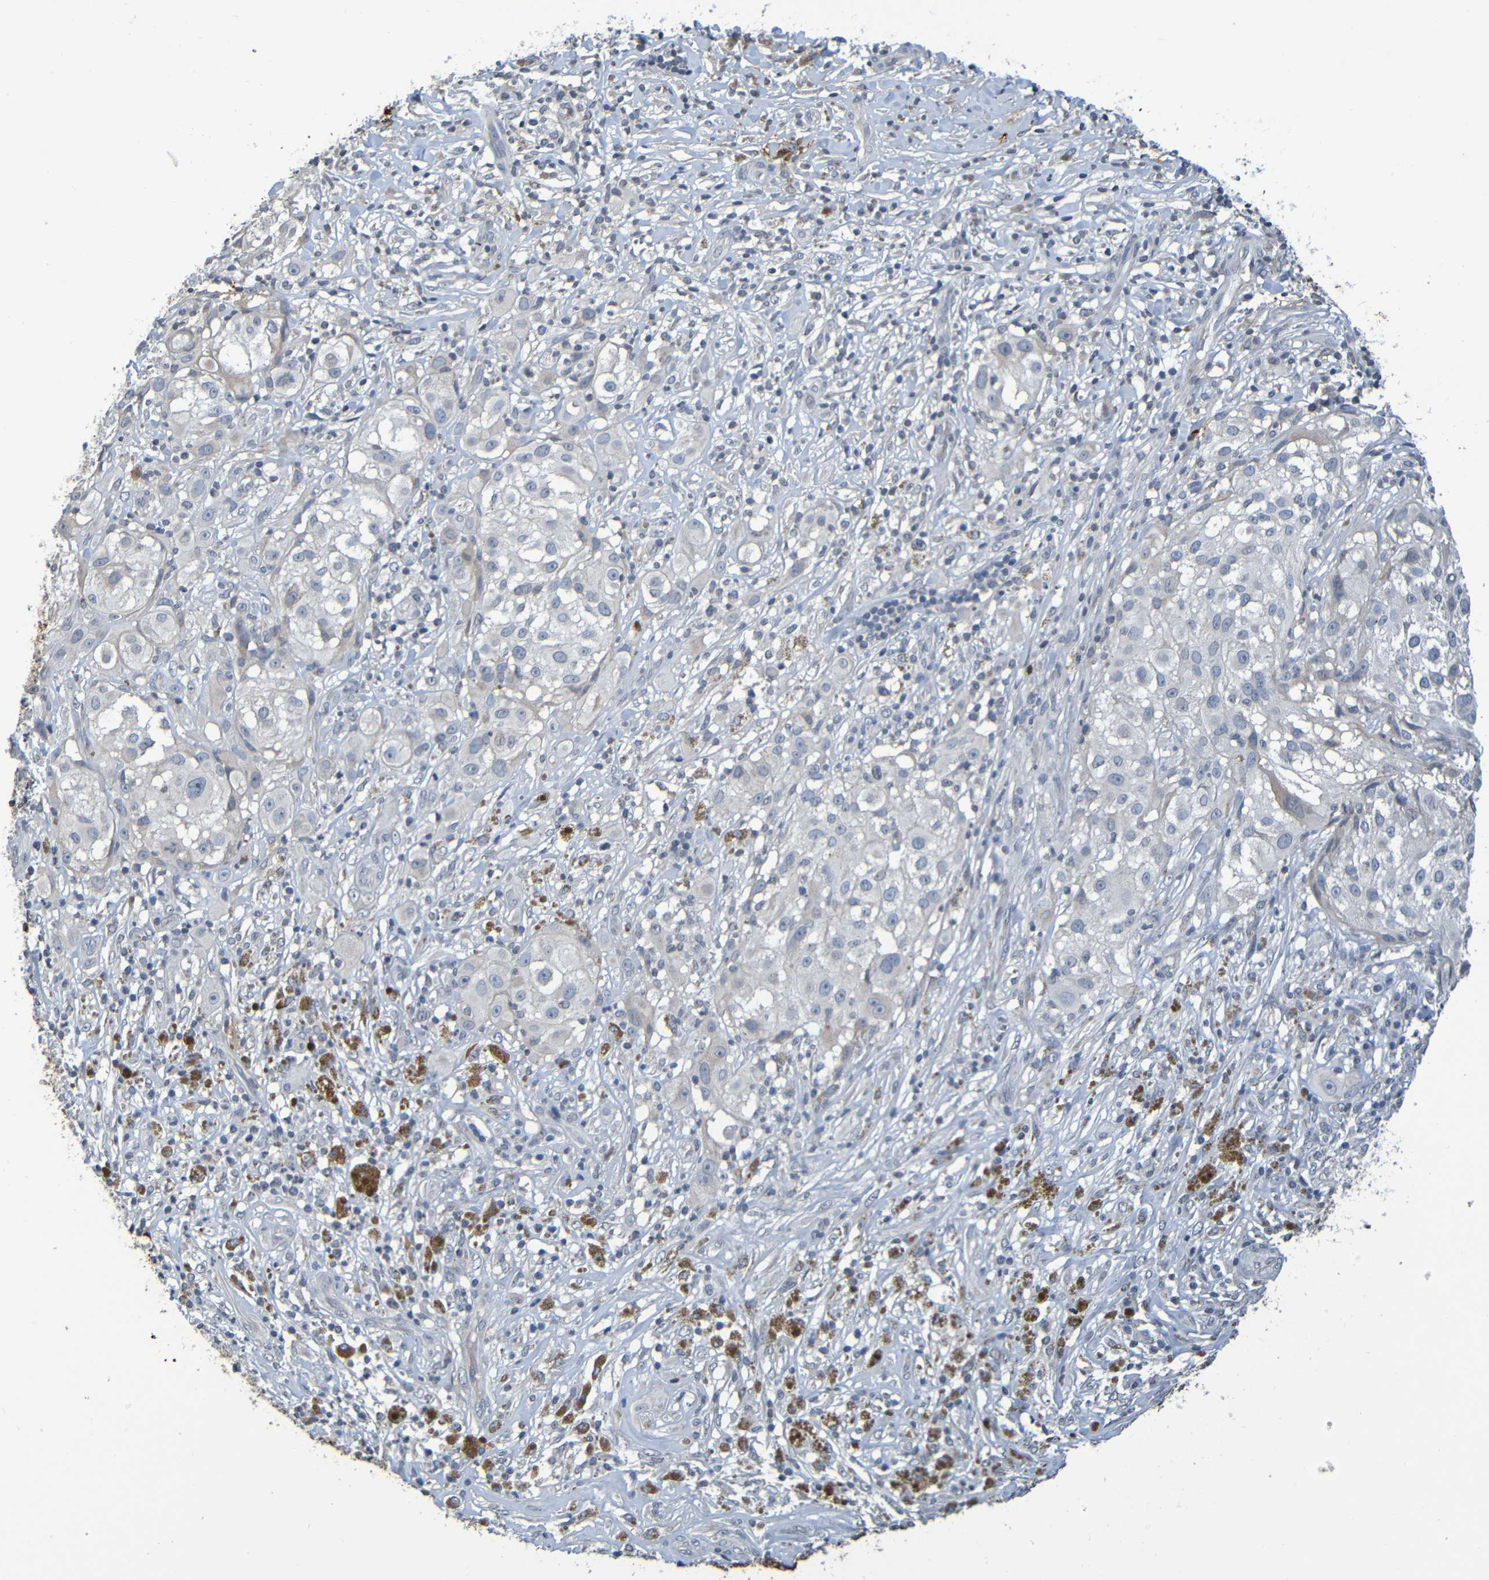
{"staining": {"intensity": "negative", "quantity": "none", "location": "none"}, "tissue": "melanoma", "cell_type": "Tumor cells", "image_type": "cancer", "snomed": [{"axis": "morphology", "description": "Necrosis, NOS"}, {"axis": "morphology", "description": "Malignant melanoma, NOS"}, {"axis": "topography", "description": "Skin"}], "caption": "Immunohistochemical staining of melanoma reveals no significant positivity in tumor cells.", "gene": "C3AR1", "patient": {"sex": "female", "age": 87}}